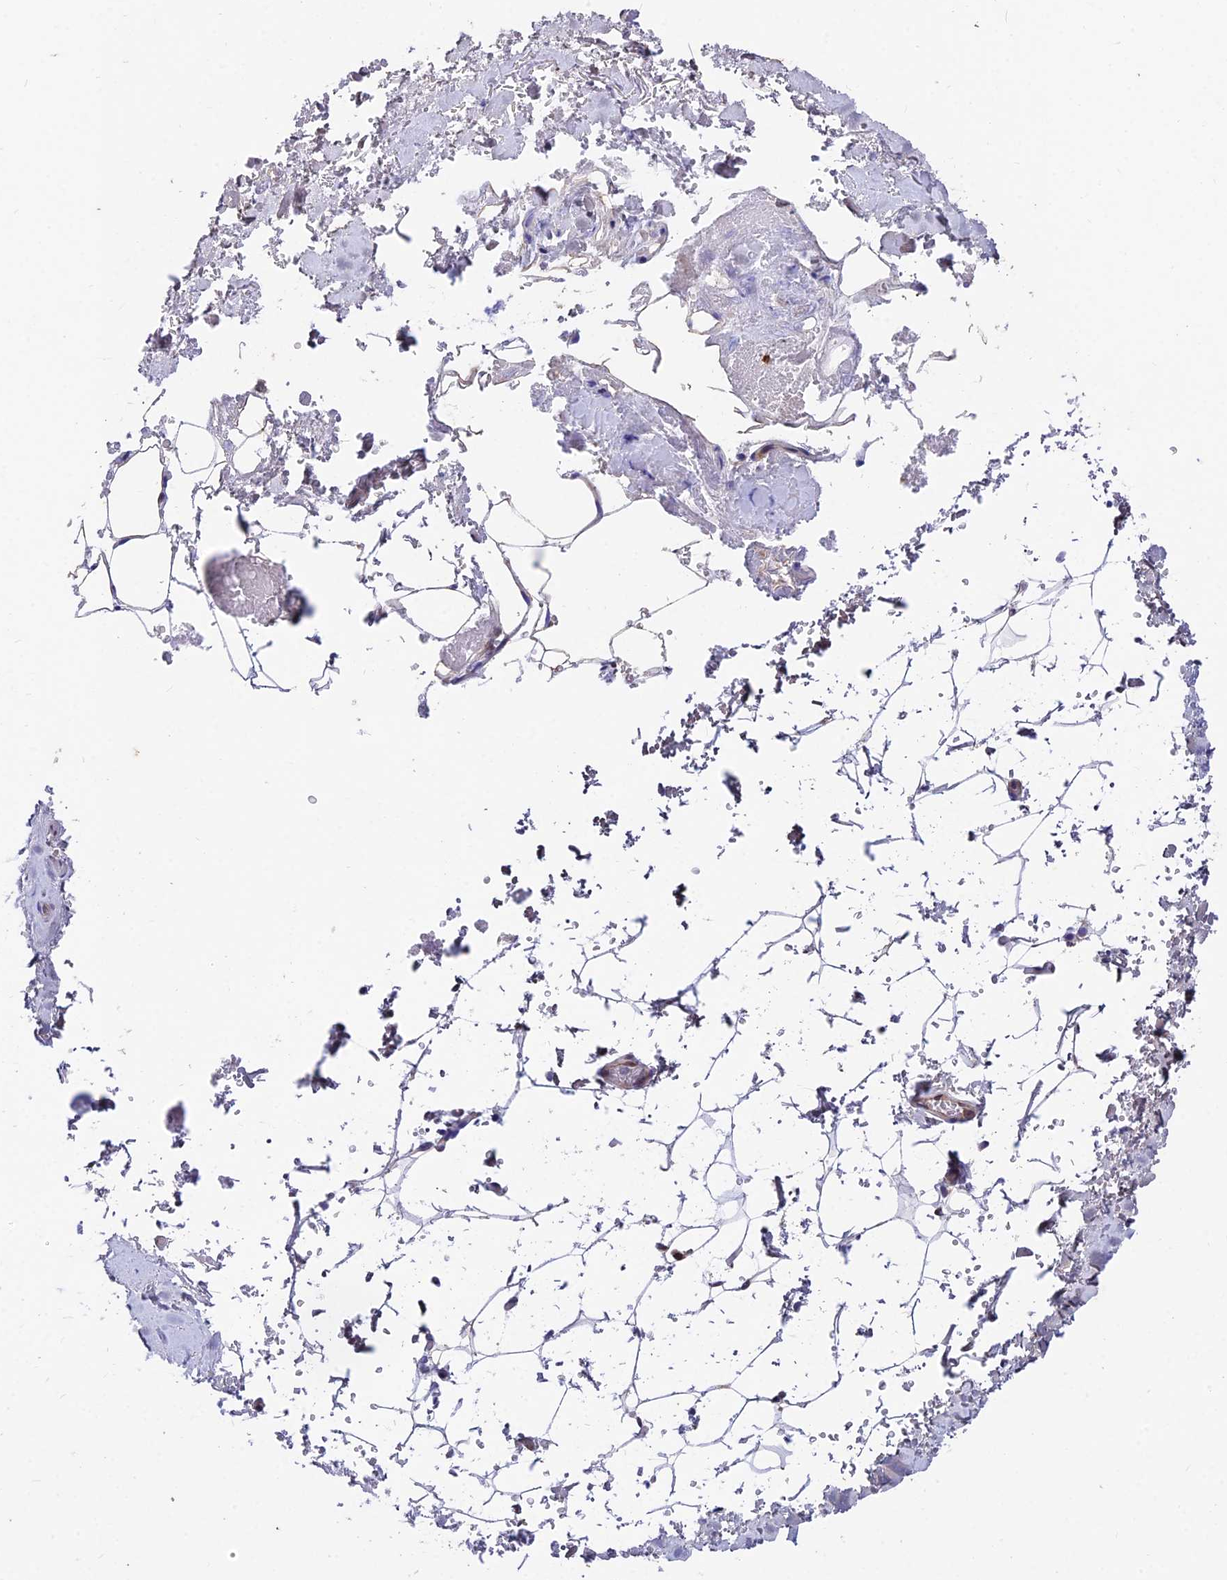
{"staining": {"intensity": "negative", "quantity": "none", "location": "none"}, "tissue": "breast", "cell_type": "Adipocytes", "image_type": "normal", "snomed": [{"axis": "morphology", "description": "Normal tissue, NOS"}, {"axis": "topography", "description": "Breast"}], "caption": "Immunohistochemistry (IHC) photomicrograph of benign human breast stained for a protein (brown), which demonstrates no expression in adipocytes. (Immunohistochemistry (IHC), brightfield microscopy, high magnification).", "gene": "INPP4A", "patient": {"sex": "female", "age": 75}}